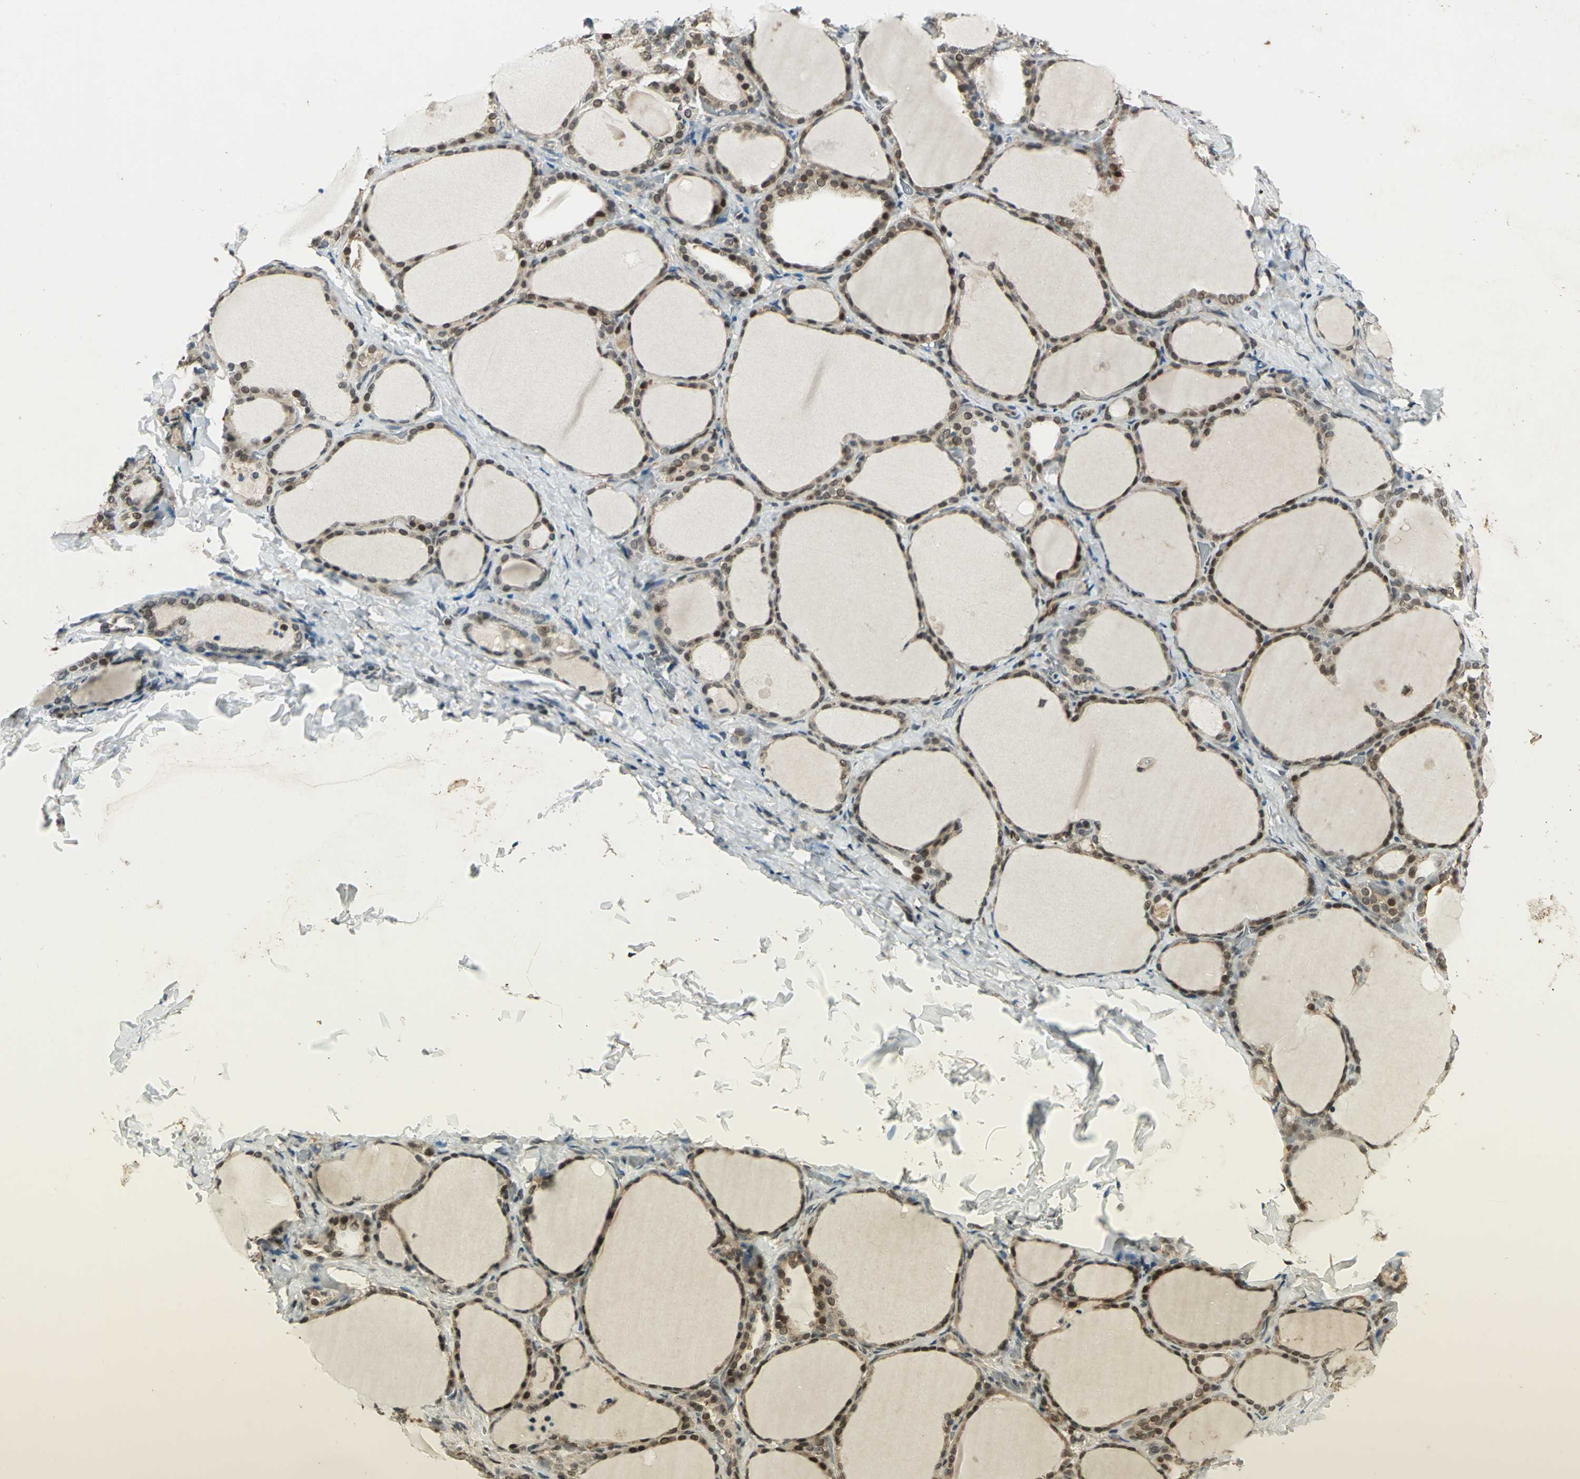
{"staining": {"intensity": "weak", "quantity": "25%-75%", "location": "cytoplasmic/membranous"}, "tissue": "thyroid gland", "cell_type": "Glandular cells", "image_type": "normal", "snomed": [{"axis": "morphology", "description": "Normal tissue, NOS"}, {"axis": "morphology", "description": "Papillary adenocarcinoma, NOS"}, {"axis": "topography", "description": "Thyroid gland"}], "caption": "Thyroid gland stained with DAB (3,3'-diaminobenzidine) immunohistochemistry (IHC) displays low levels of weak cytoplasmic/membranous expression in approximately 25%-75% of glandular cells.", "gene": "RAD17", "patient": {"sex": "female", "age": 30}}